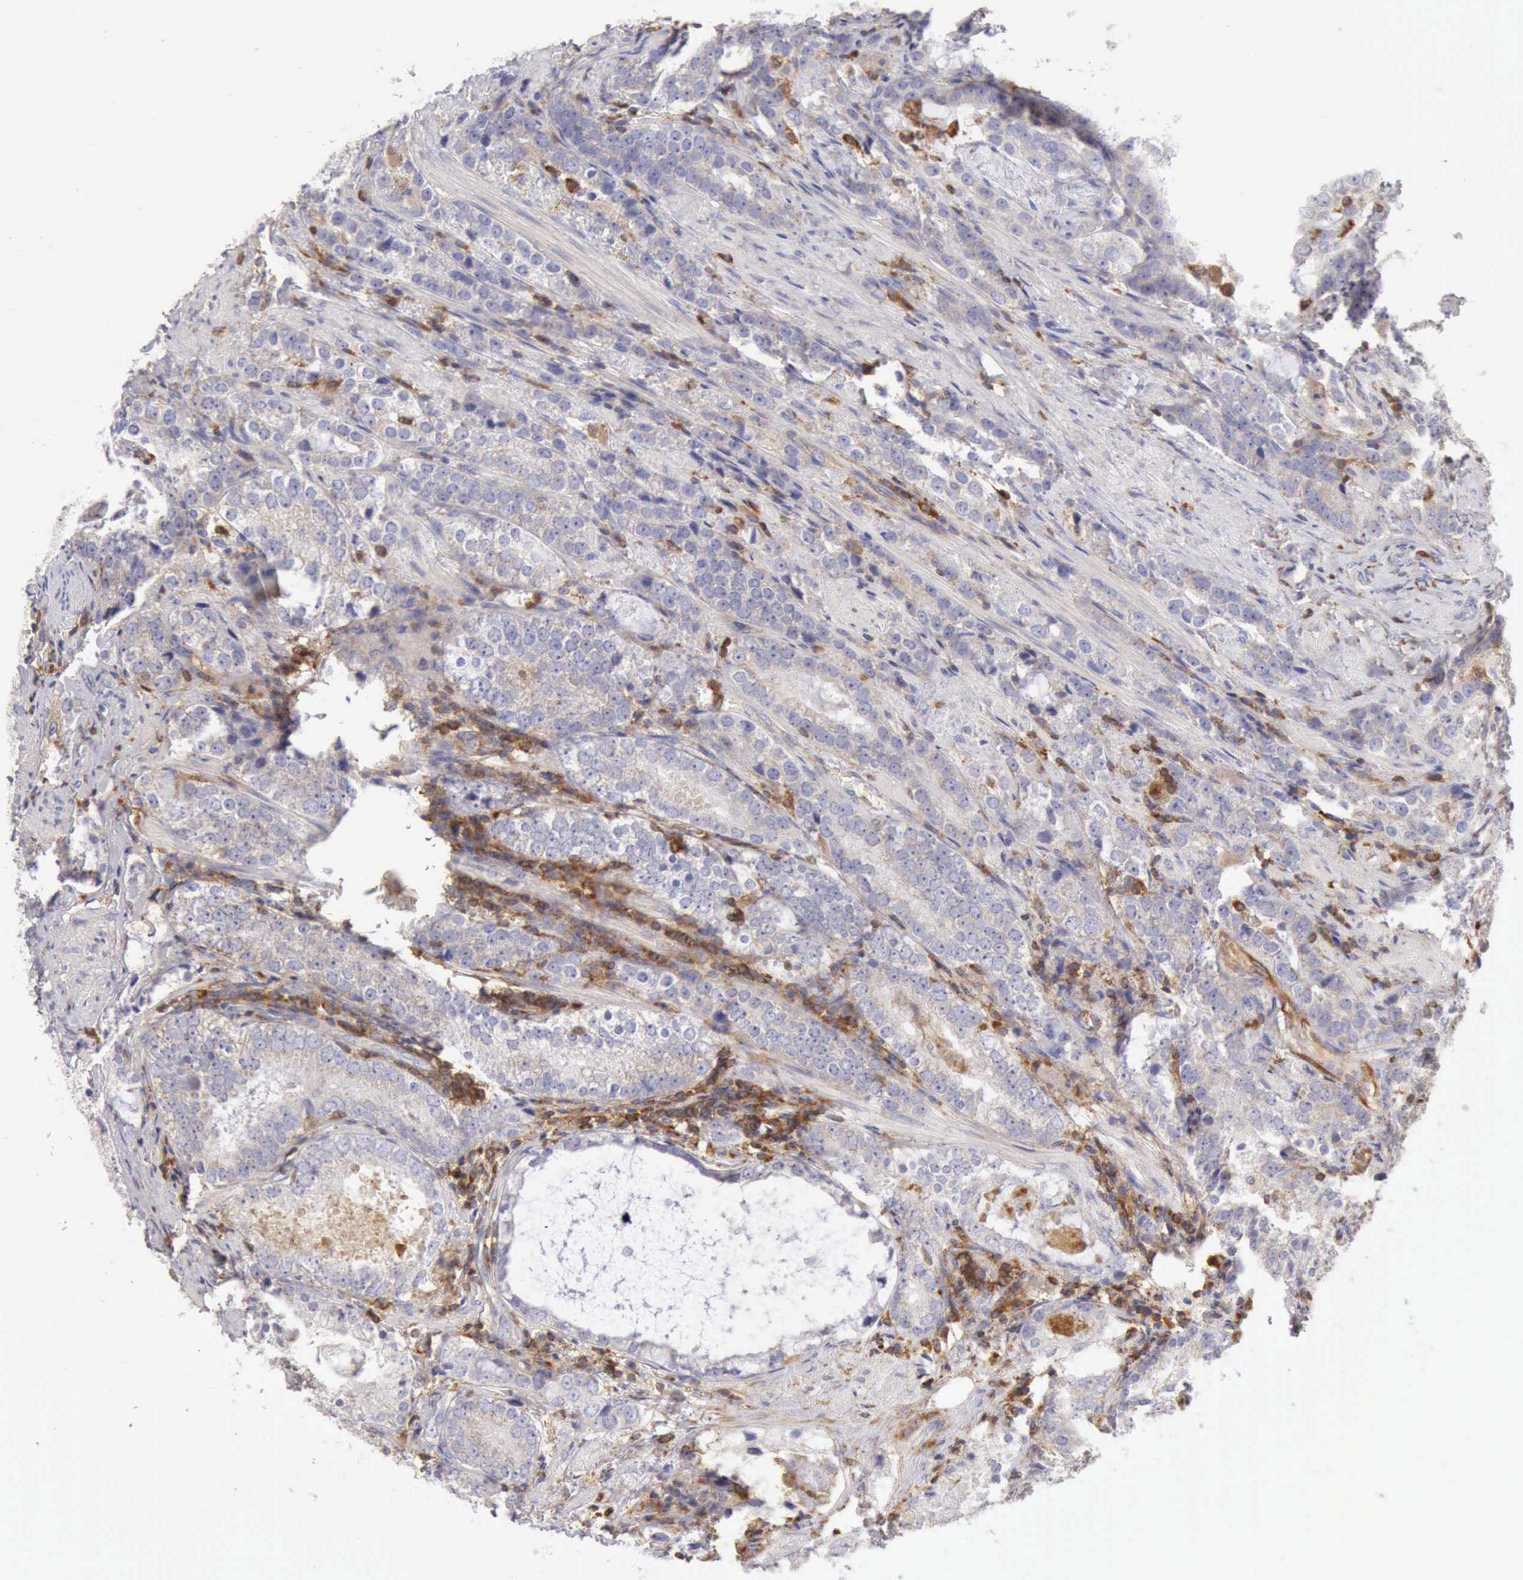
{"staining": {"intensity": "weak", "quantity": "<25%", "location": "cytoplasmic/membranous"}, "tissue": "prostate cancer", "cell_type": "Tumor cells", "image_type": "cancer", "snomed": [{"axis": "morphology", "description": "Adenocarcinoma, High grade"}, {"axis": "topography", "description": "Prostate"}], "caption": "This histopathology image is of prostate cancer stained with IHC to label a protein in brown with the nuclei are counter-stained blue. There is no expression in tumor cells. The staining is performed using DAB brown chromogen with nuclei counter-stained in using hematoxylin.", "gene": "ARHGAP4", "patient": {"sex": "male", "age": 63}}